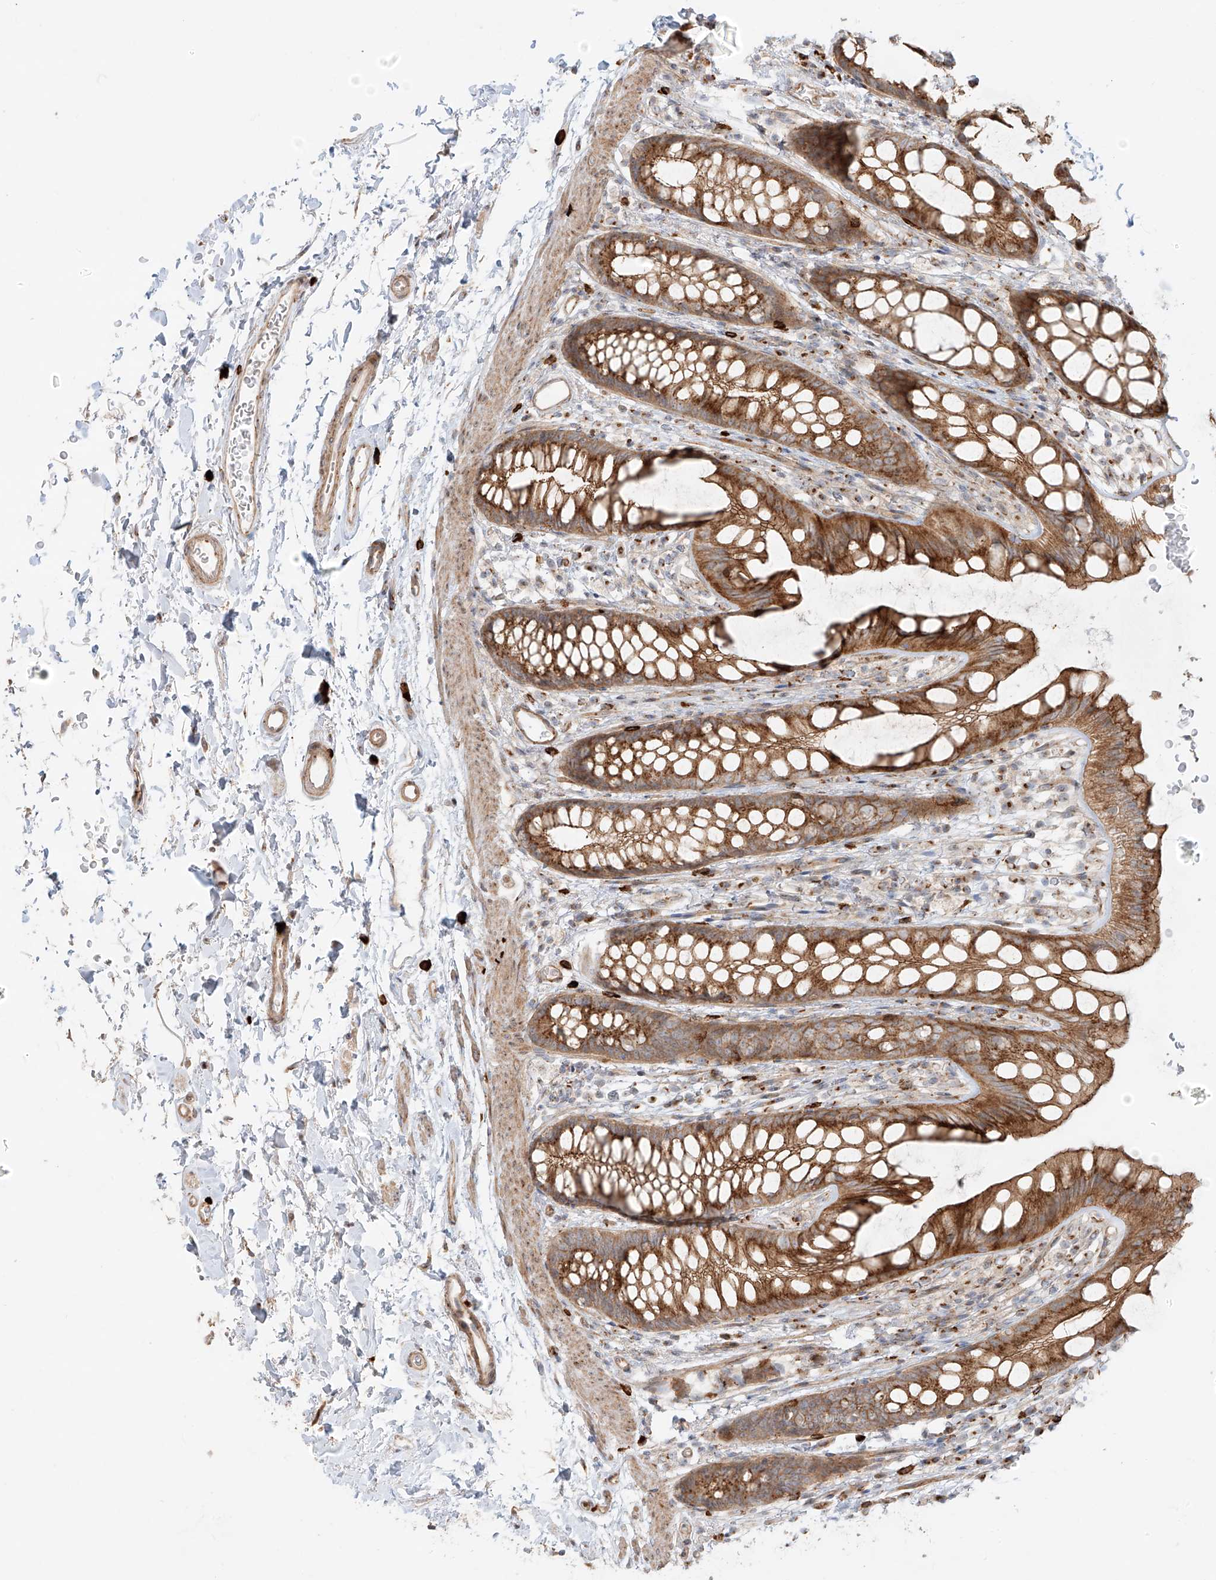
{"staining": {"intensity": "moderate", "quantity": ">75%", "location": "cytoplasmic/membranous"}, "tissue": "rectum", "cell_type": "Glandular cells", "image_type": "normal", "snomed": [{"axis": "morphology", "description": "Normal tissue, NOS"}, {"axis": "topography", "description": "Rectum"}], "caption": "Immunohistochemistry (IHC) micrograph of normal rectum: human rectum stained using IHC reveals medium levels of moderate protein expression localized specifically in the cytoplasmic/membranous of glandular cells, appearing as a cytoplasmic/membranous brown color.", "gene": "ZNF287", "patient": {"sex": "female", "age": 65}}